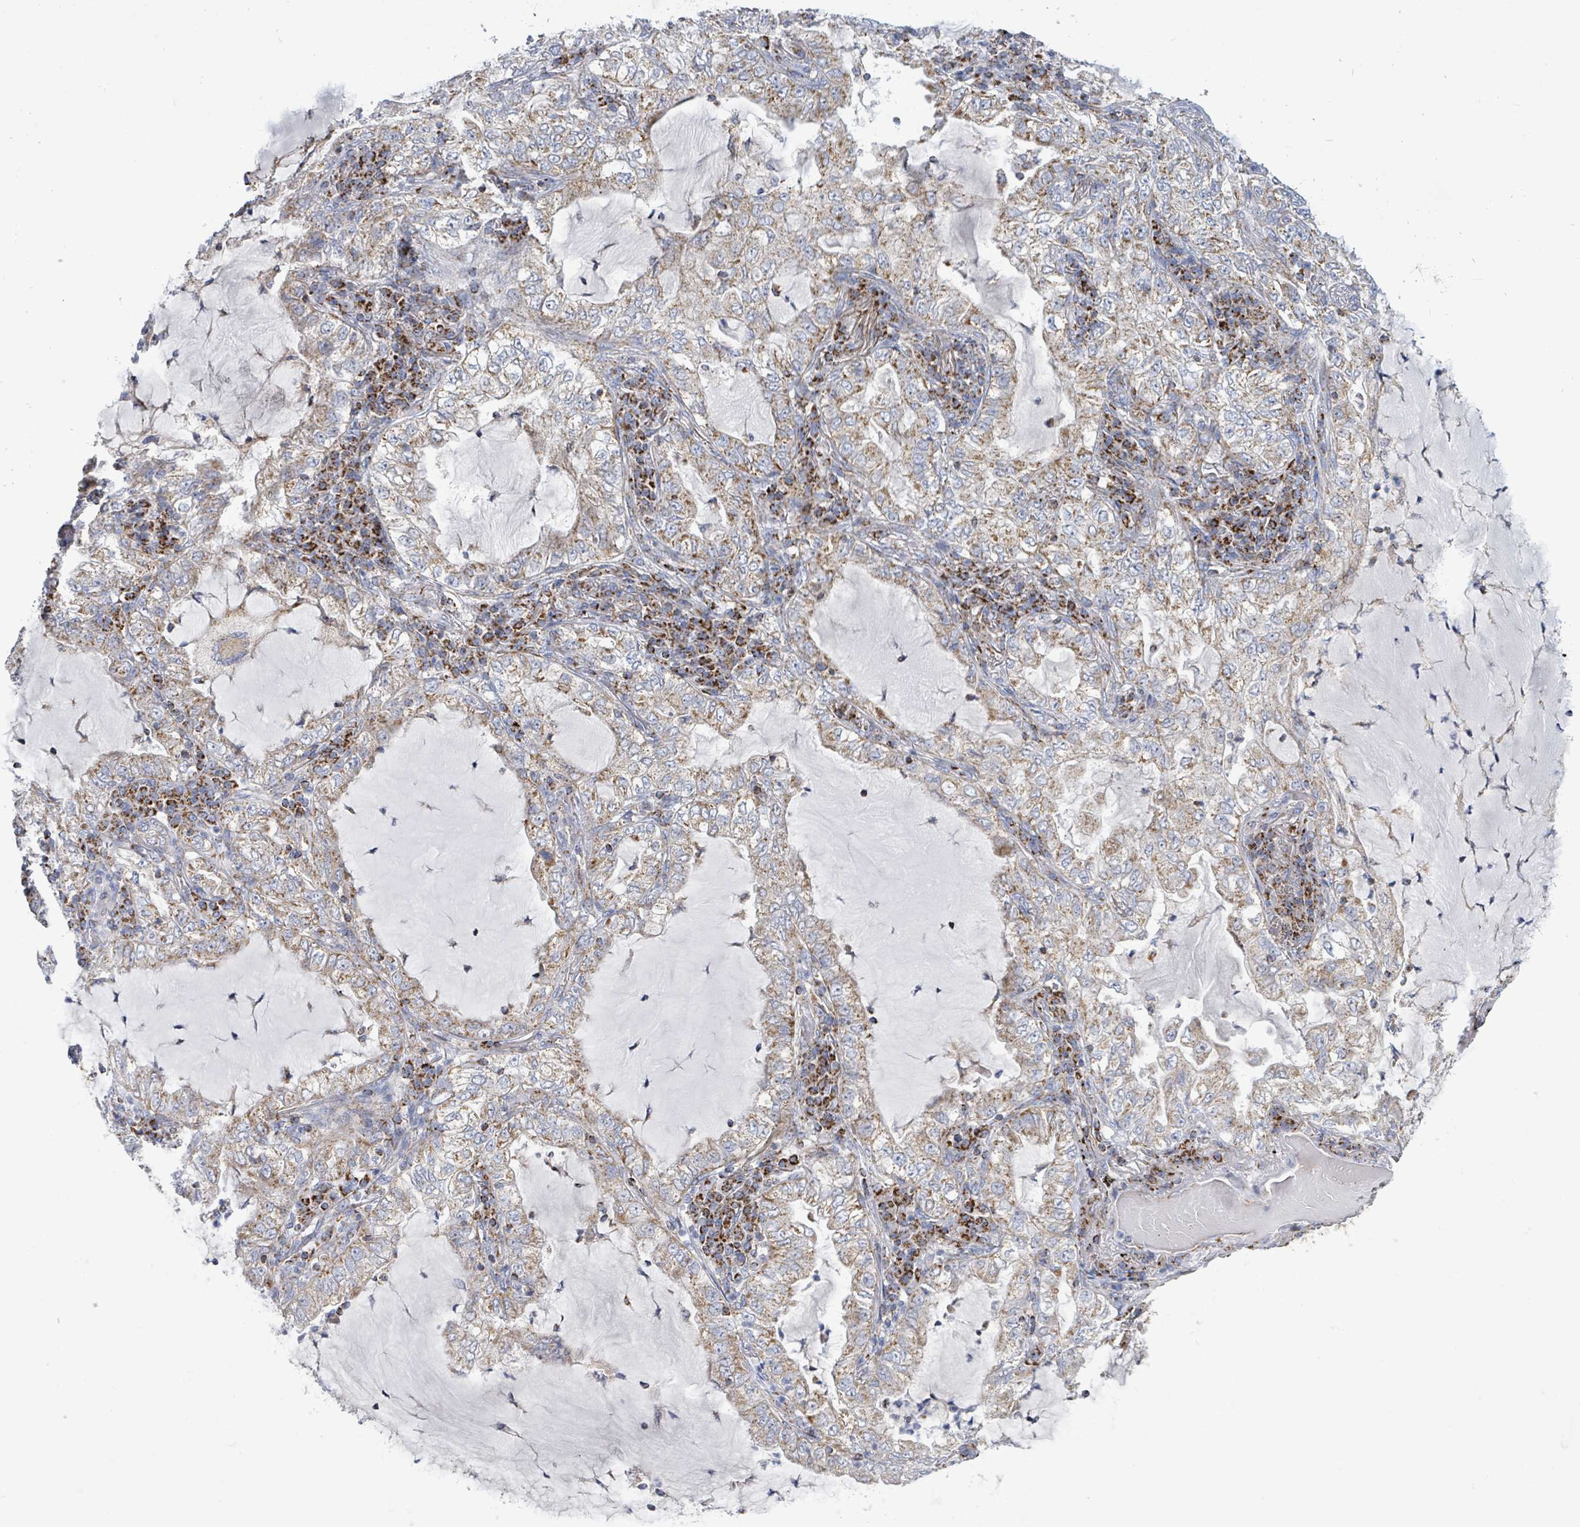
{"staining": {"intensity": "moderate", "quantity": ">75%", "location": "cytoplasmic/membranous"}, "tissue": "lung cancer", "cell_type": "Tumor cells", "image_type": "cancer", "snomed": [{"axis": "morphology", "description": "Adenocarcinoma, NOS"}, {"axis": "topography", "description": "Lung"}], "caption": "Moderate cytoplasmic/membranous staining is seen in about >75% of tumor cells in lung adenocarcinoma.", "gene": "SUCLG2", "patient": {"sex": "female", "age": 73}}